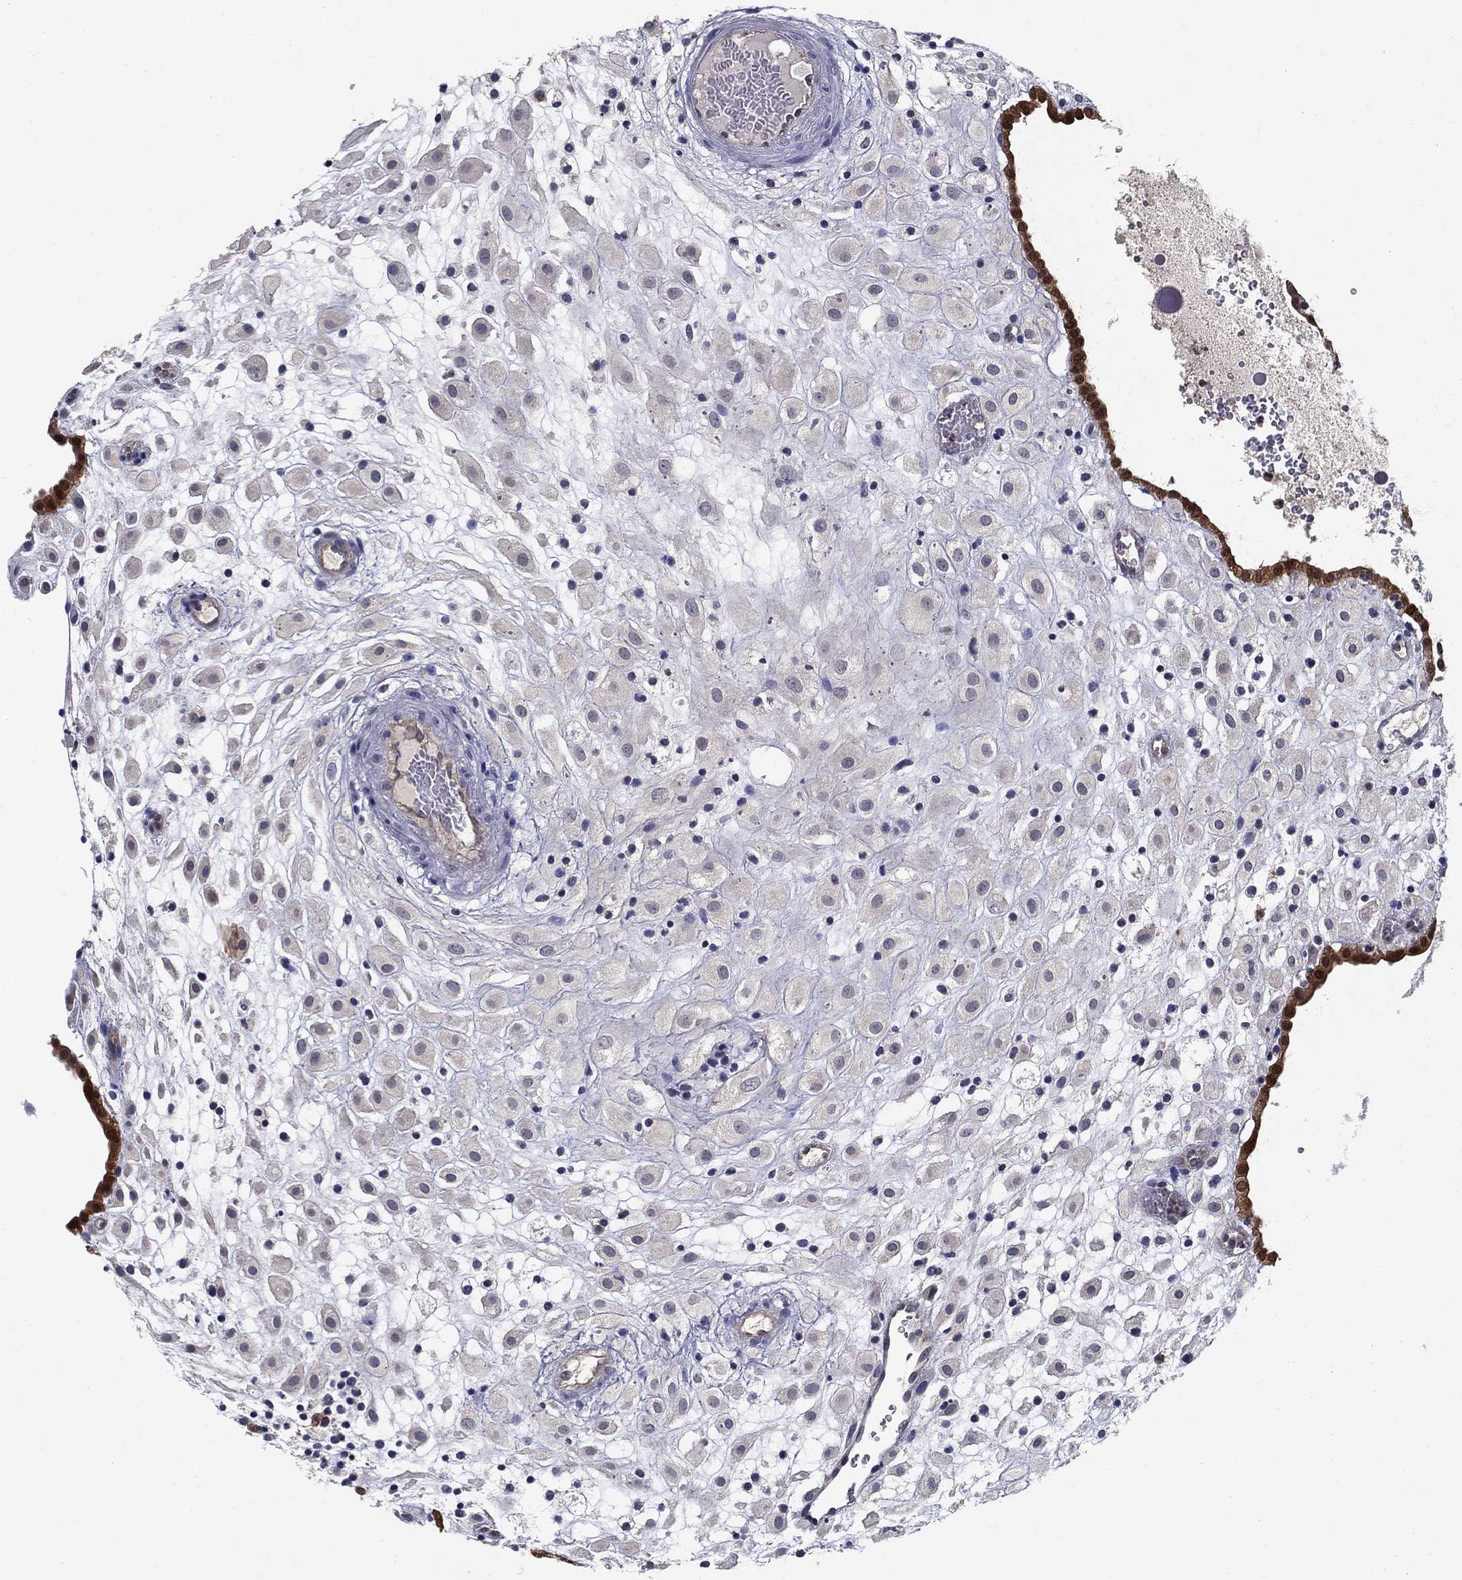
{"staining": {"intensity": "negative", "quantity": "none", "location": "none"}, "tissue": "placenta", "cell_type": "Decidual cells", "image_type": "normal", "snomed": [{"axis": "morphology", "description": "Normal tissue, NOS"}, {"axis": "topography", "description": "Placenta"}], "caption": "IHC of normal human placenta shows no staining in decidual cells.", "gene": "GLTP", "patient": {"sex": "female", "age": 24}}